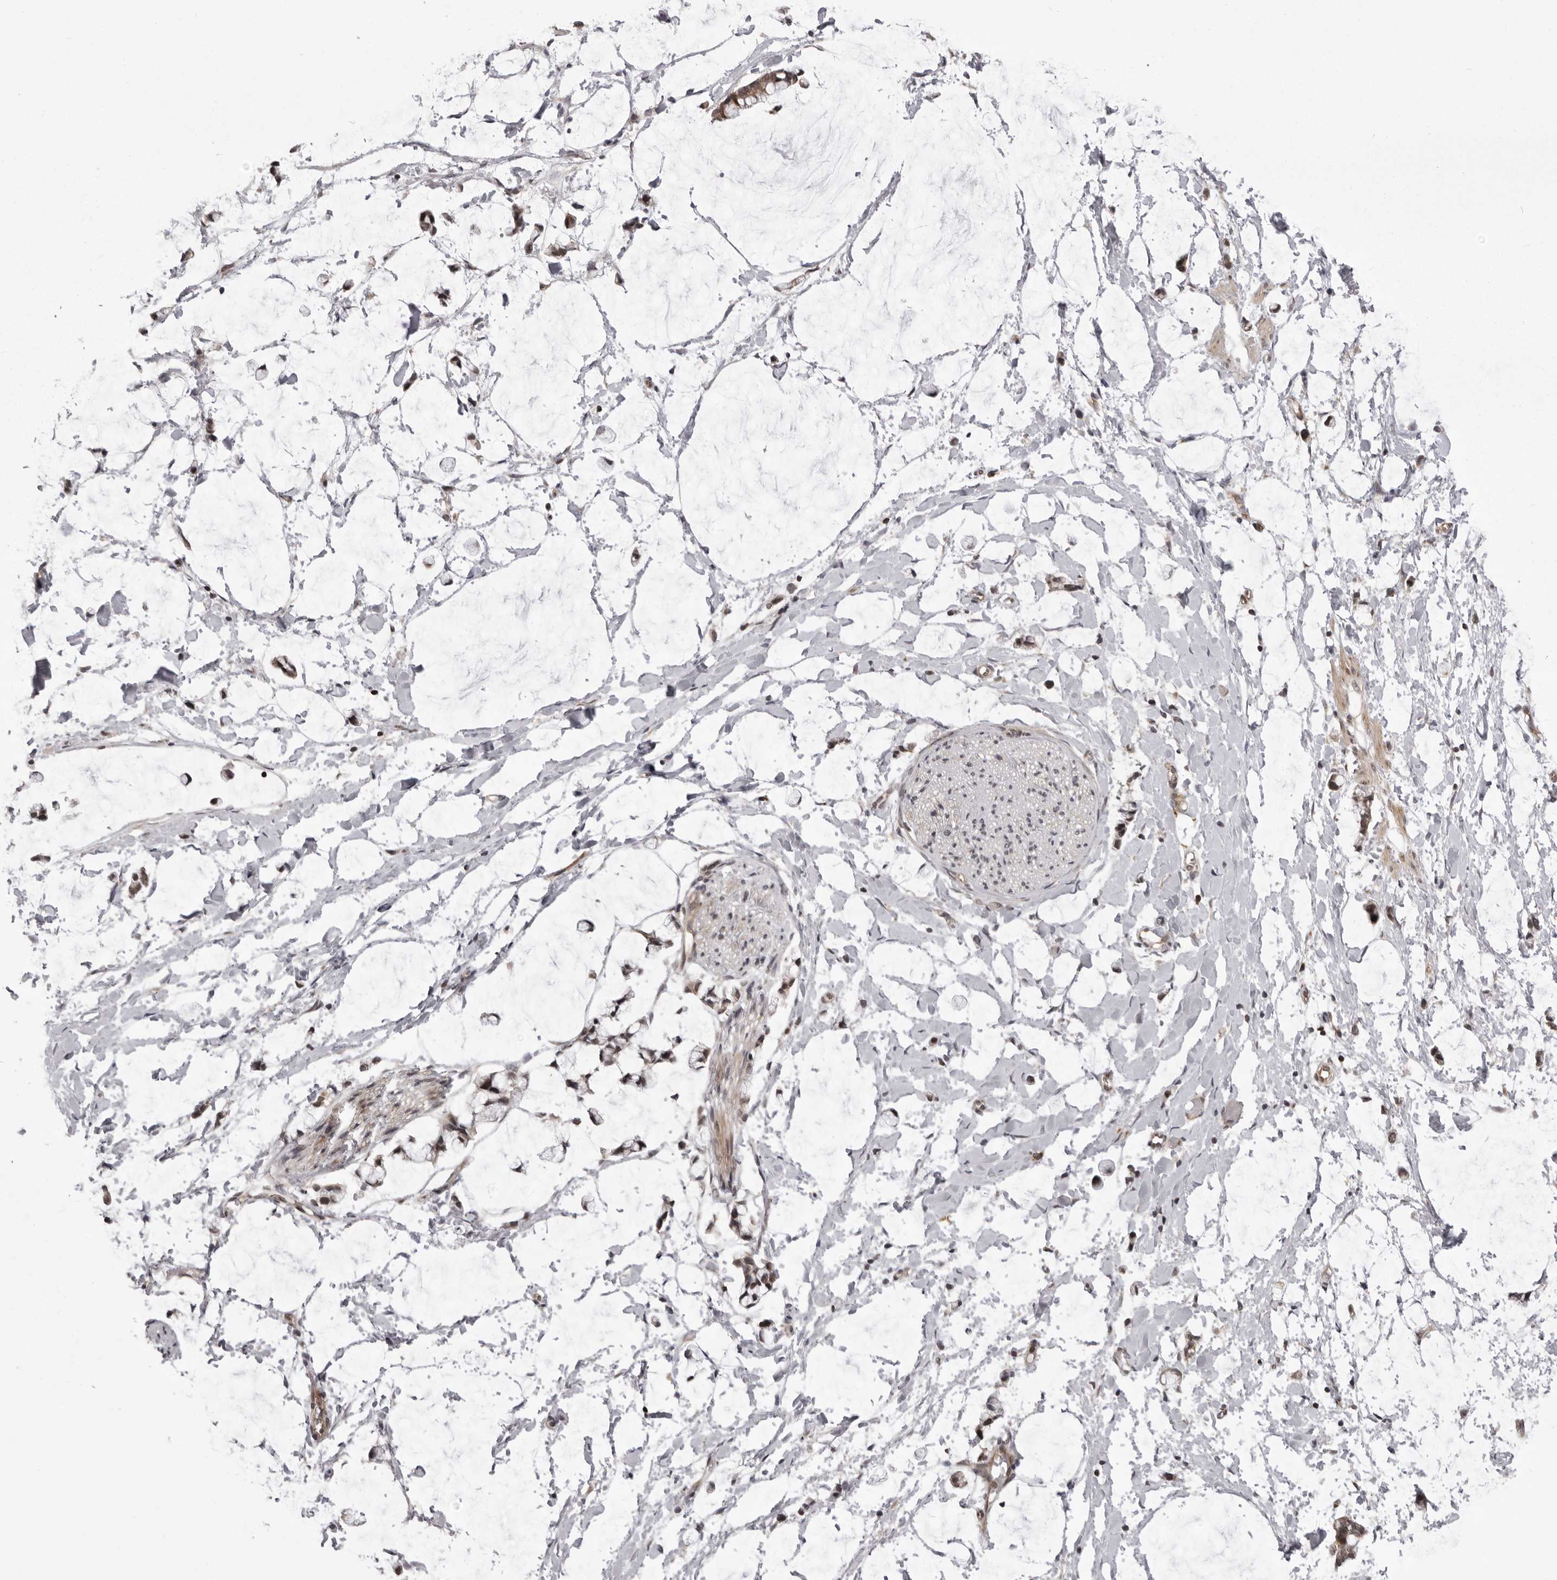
{"staining": {"intensity": "moderate", "quantity": "25%-75%", "location": "cytoplasmic/membranous"}, "tissue": "adipose tissue", "cell_type": "Adipocytes", "image_type": "normal", "snomed": [{"axis": "morphology", "description": "Normal tissue, NOS"}, {"axis": "morphology", "description": "Adenocarcinoma, NOS"}, {"axis": "topography", "description": "Colon"}, {"axis": "topography", "description": "Peripheral nerve tissue"}], "caption": "Immunohistochemistry (IHC) micrograph of benign human adipose tissue stained for a protein (brown), which demonstrates medium levels of moderate cytoplasmic/membranous expression in about 25%-75% of adipocytes.", "gene": "C1orf109", "patient": {"sex": "male", "age": 14}}